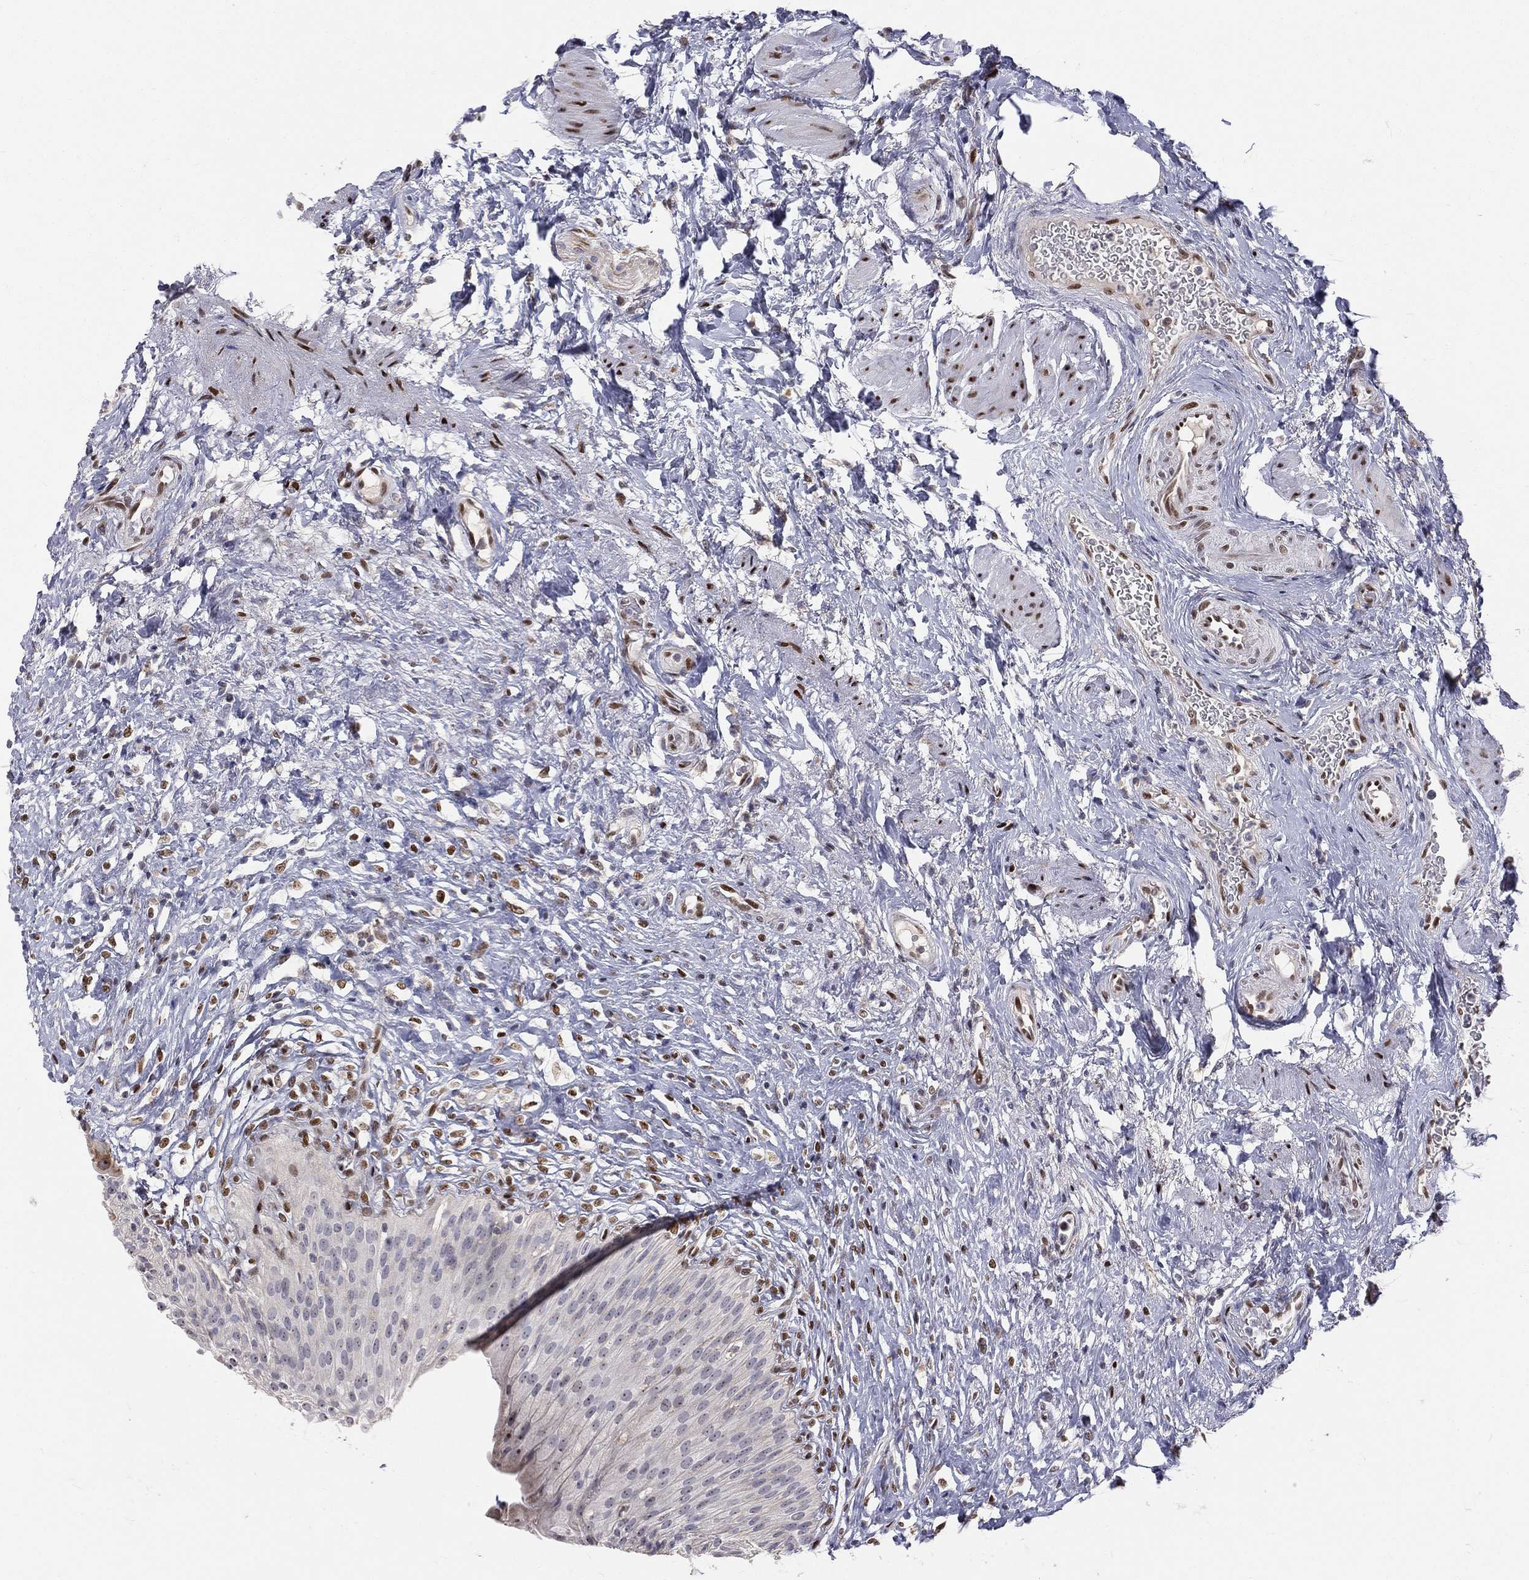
{"staining": {"intensity": "negative", "quantity": "none", "location": "none"}, "tissue": "urinary bladder", "cell_type": "Urothelial cells", "image_type": "normal", "snomed": [{"axis": "morphology", "description": "Normal tissue, NOS"}, {"axis": "topography", "description": "Urinary bladder"}], "caption": "Image shows no significant protein positivity in urothelial cells of benign urinary bladder.", "gene": "ZEB1", "patient": {"sex": "male", "age": 46}}